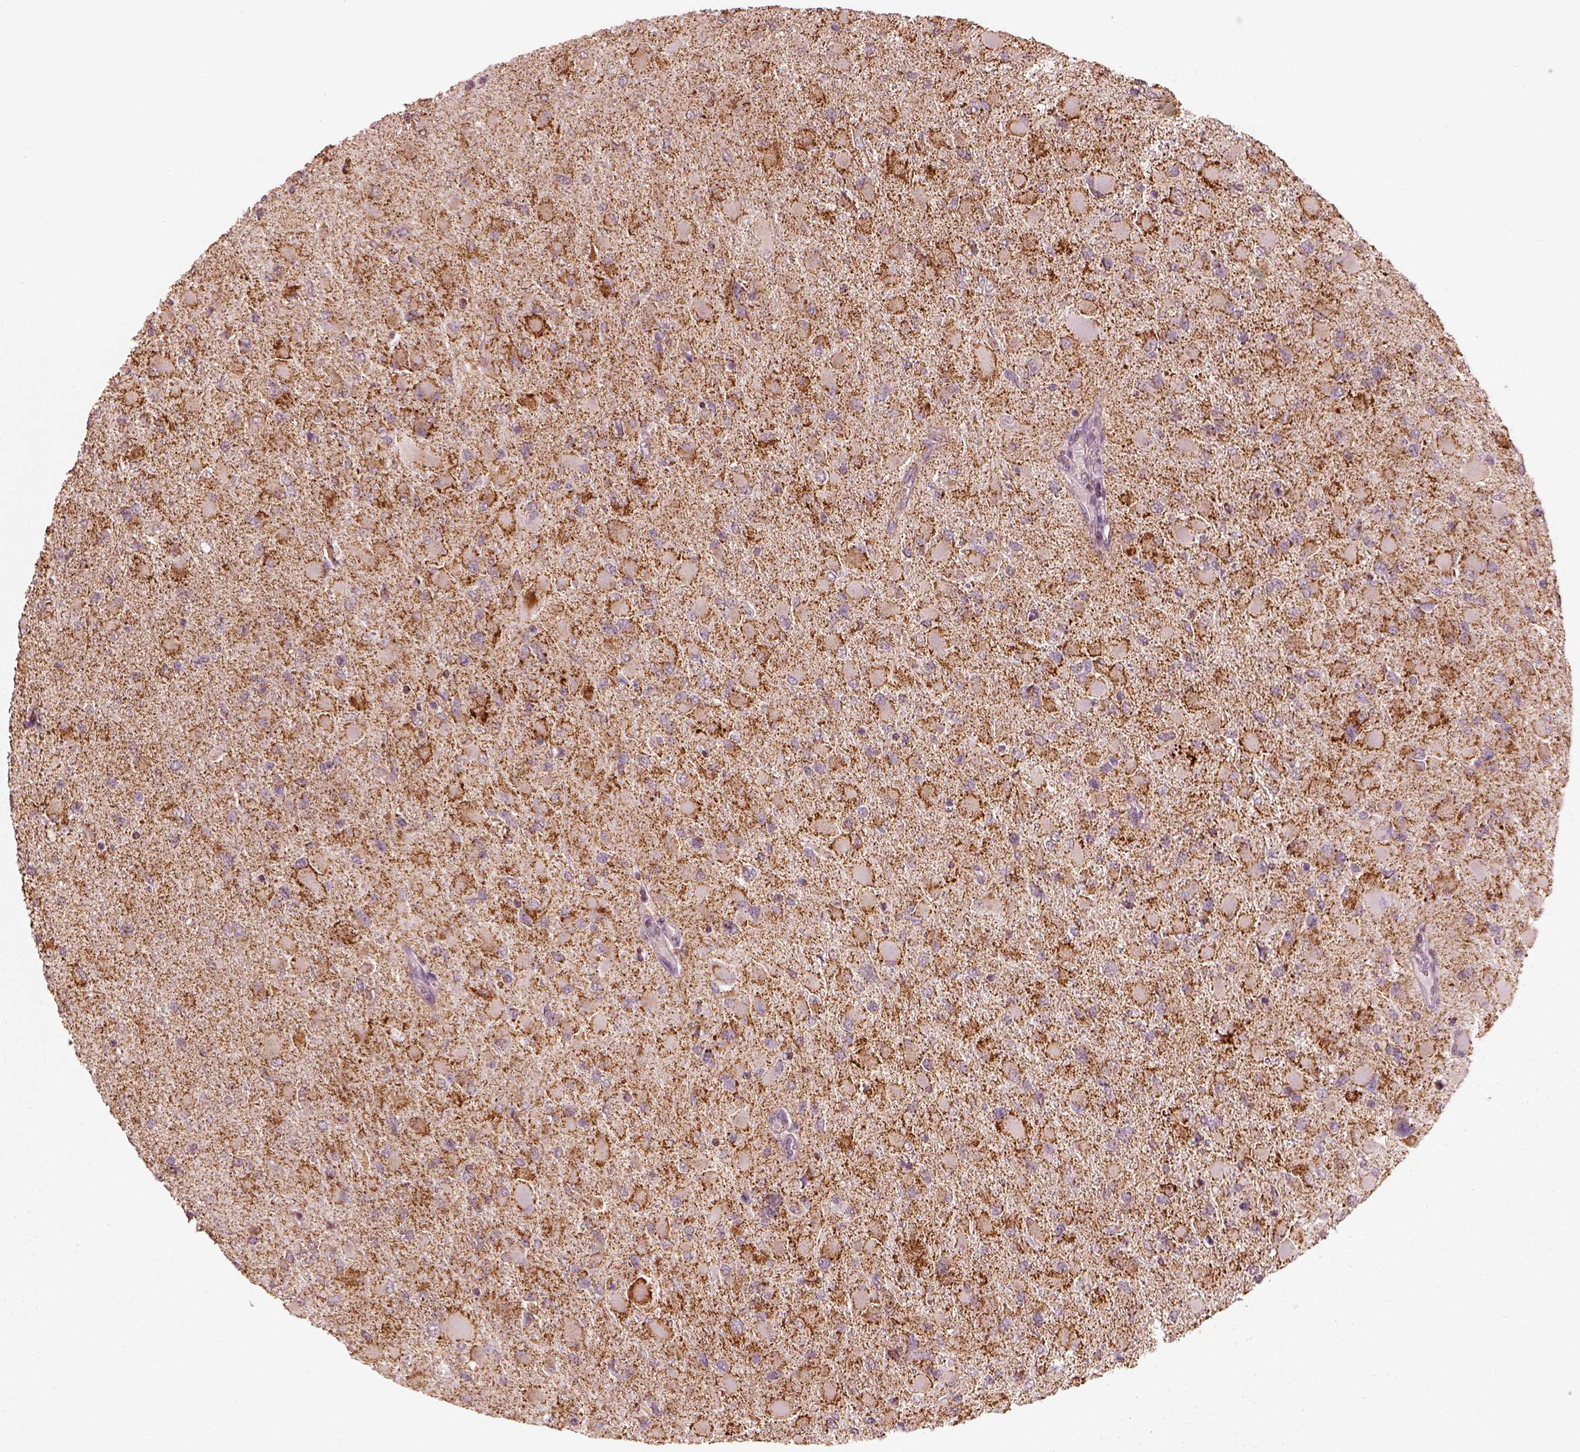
{"staining": {"intensity": "strong", "quantity": ">75%", "location": "cytoplasmic/membranous"}, "tissue": "glioma", "cell_type": "Tumor cells", "image_type": "cancer", "snomed": [{"axis": "morphology", "description": "Glioma, malignant, High grade"}, {"axis": "topography", "description": "Cerebral cortex"}], "caption": "Glioma stained with a protein marker exhibits strong staining in tumor cells.", "gene": "ENTPD6", "patient": {"sex": "female", "age": 36}}